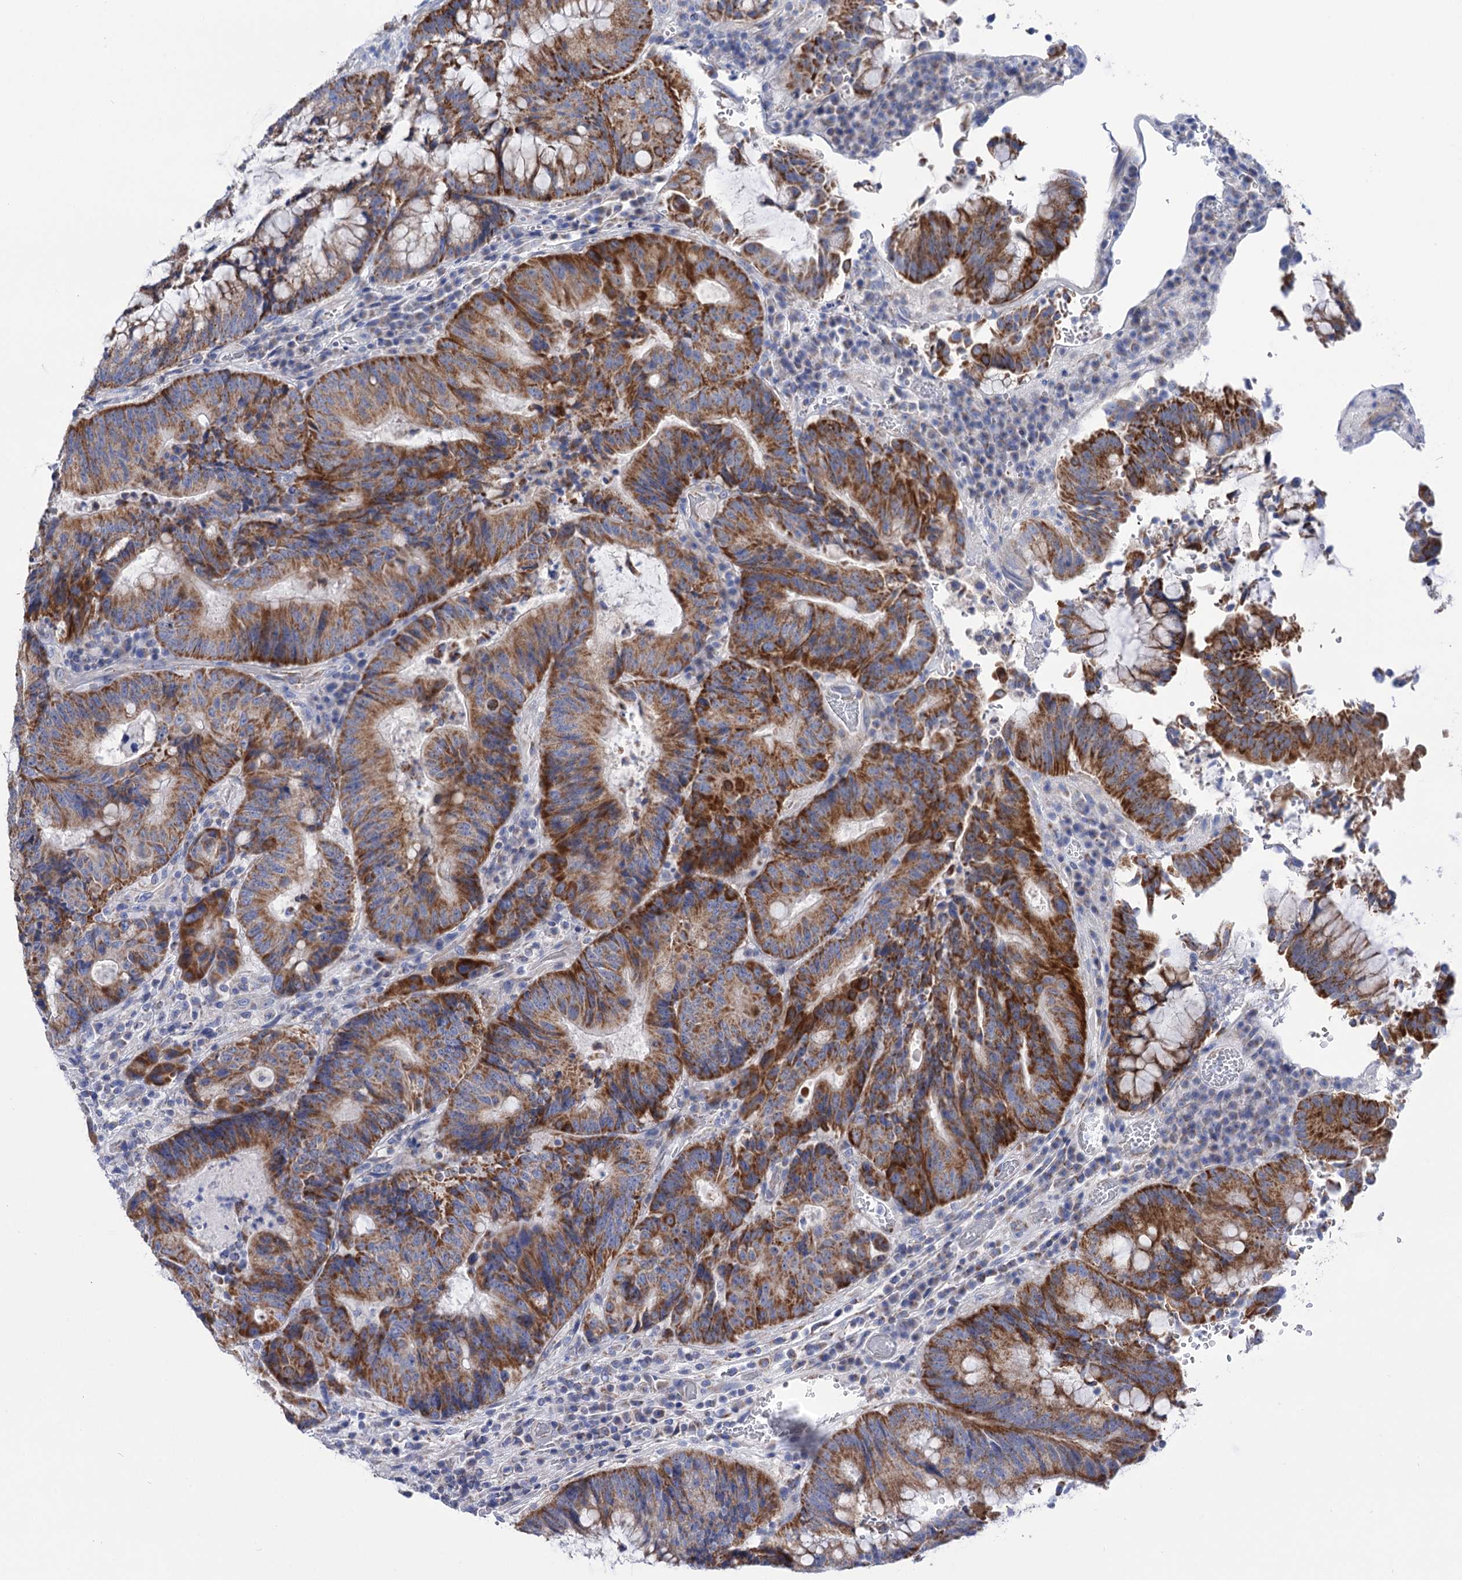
{"staining": {"intensity": "strong", "quantity": ">75%", "location": "cytoplasmic/membranous"}, "tissue": "colorectal cancer", "cell_type": "Tumor cells", "image_type": "cancer", "snomed": [{"axis": "morphology", "description": "Adenocarcinoma, NOS"}, {"axis": "topography", "description": "Rectum"}], "caption": "DAB immunohistochemical staining of human colorectal adenocarcinoma demonstrates strong cytoplasmic/membranous protein positivity in approximately >75% of tumor cells.", "gene": "YARS2", "patient": {"sex": "male", "age": 69}}